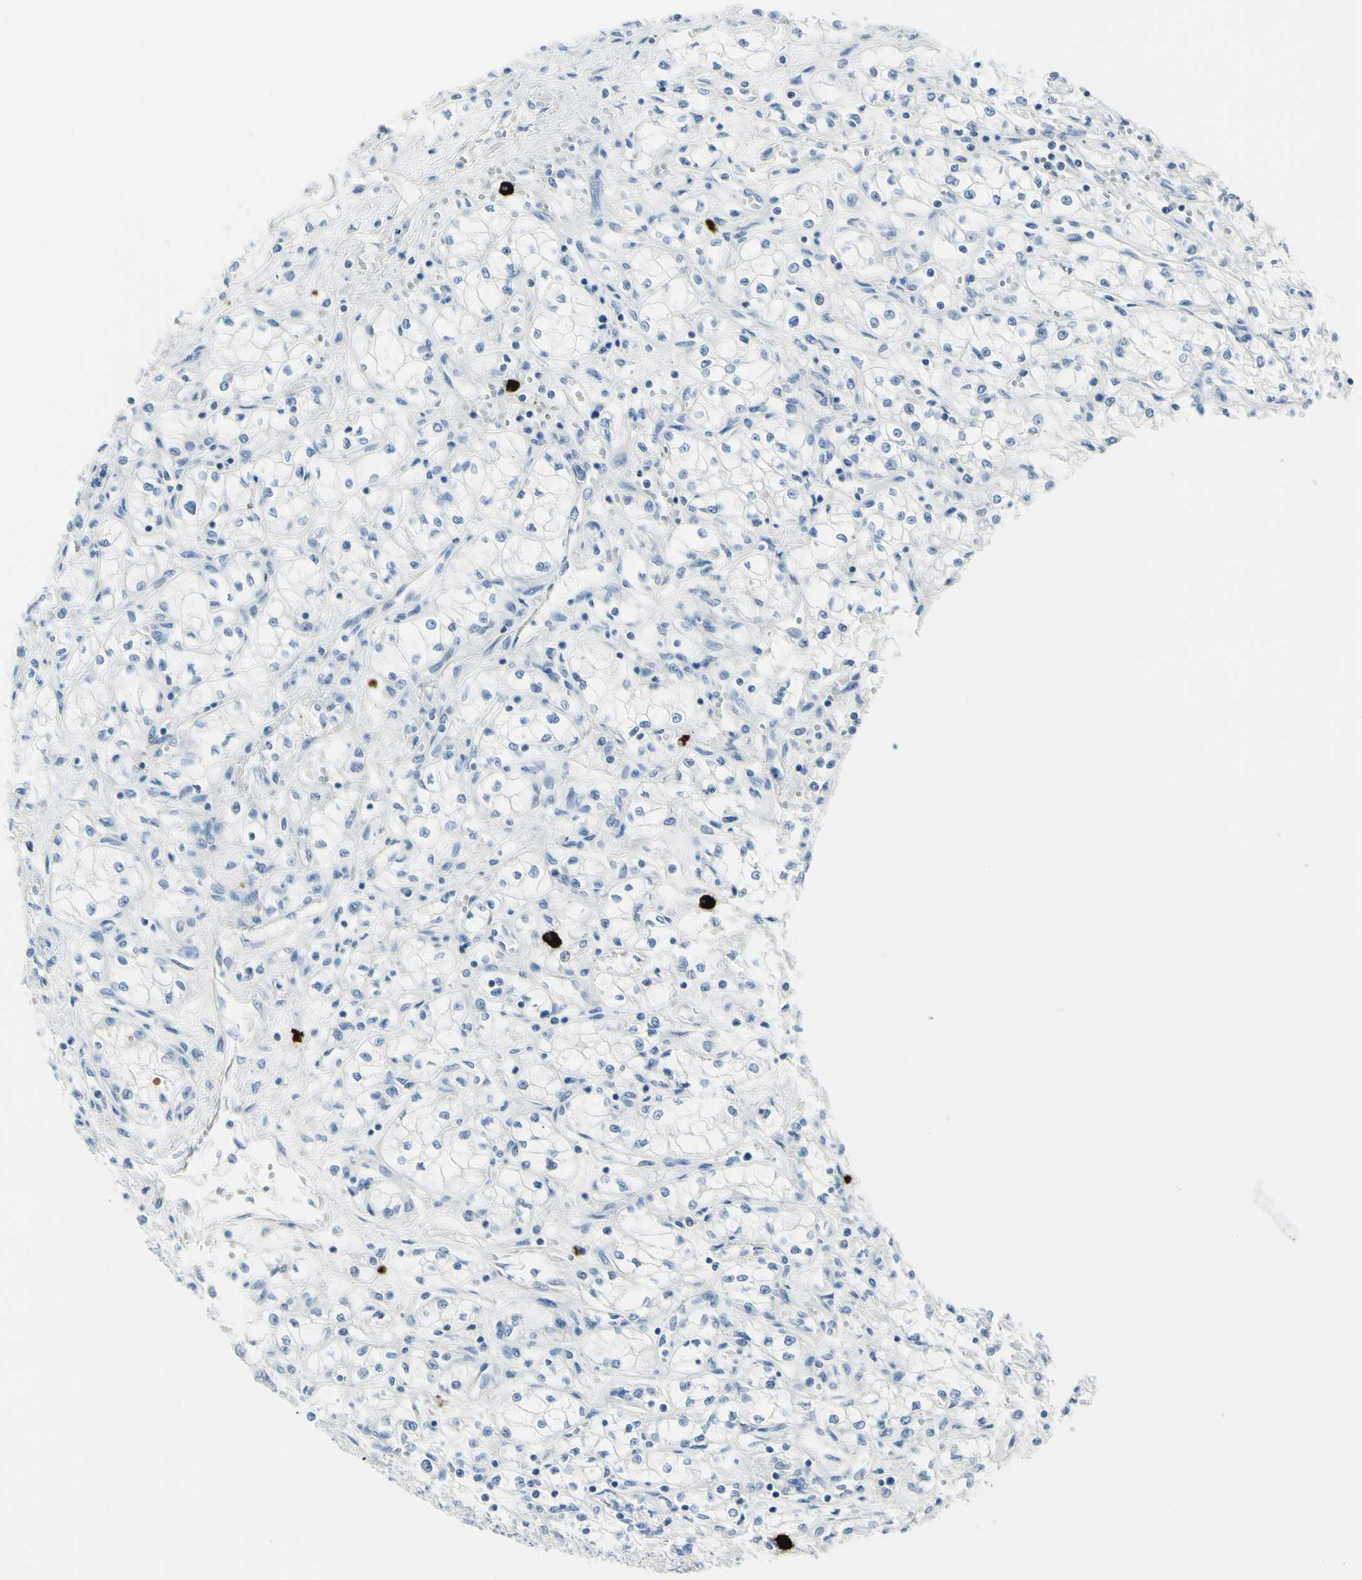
{"staining": {"intensity": "negative", "quantity": "none", "location": "none"}, "tissue": "renal cancer", "cell_type": "Tumor cells", "image_type": "cancer", "snomed": [{"axis": "morphology", "description": "Normal tissue, NOS"}, {"axis": "morphology", "description": "Adenocarcinoma, NOS"}, {"axis": "topography", "description": "Kidney"}], "caption": "Renal cancer (adenocarcinoma) was stained to show a protein in brown. There is no significant expression in tumor cells. (DAB (3,3'-diaminobenzidine) IHC visualized using brightfield microscopy, high magnification).", "gene": "DLG4", "patient": {"sex": "male", "age": 59}}